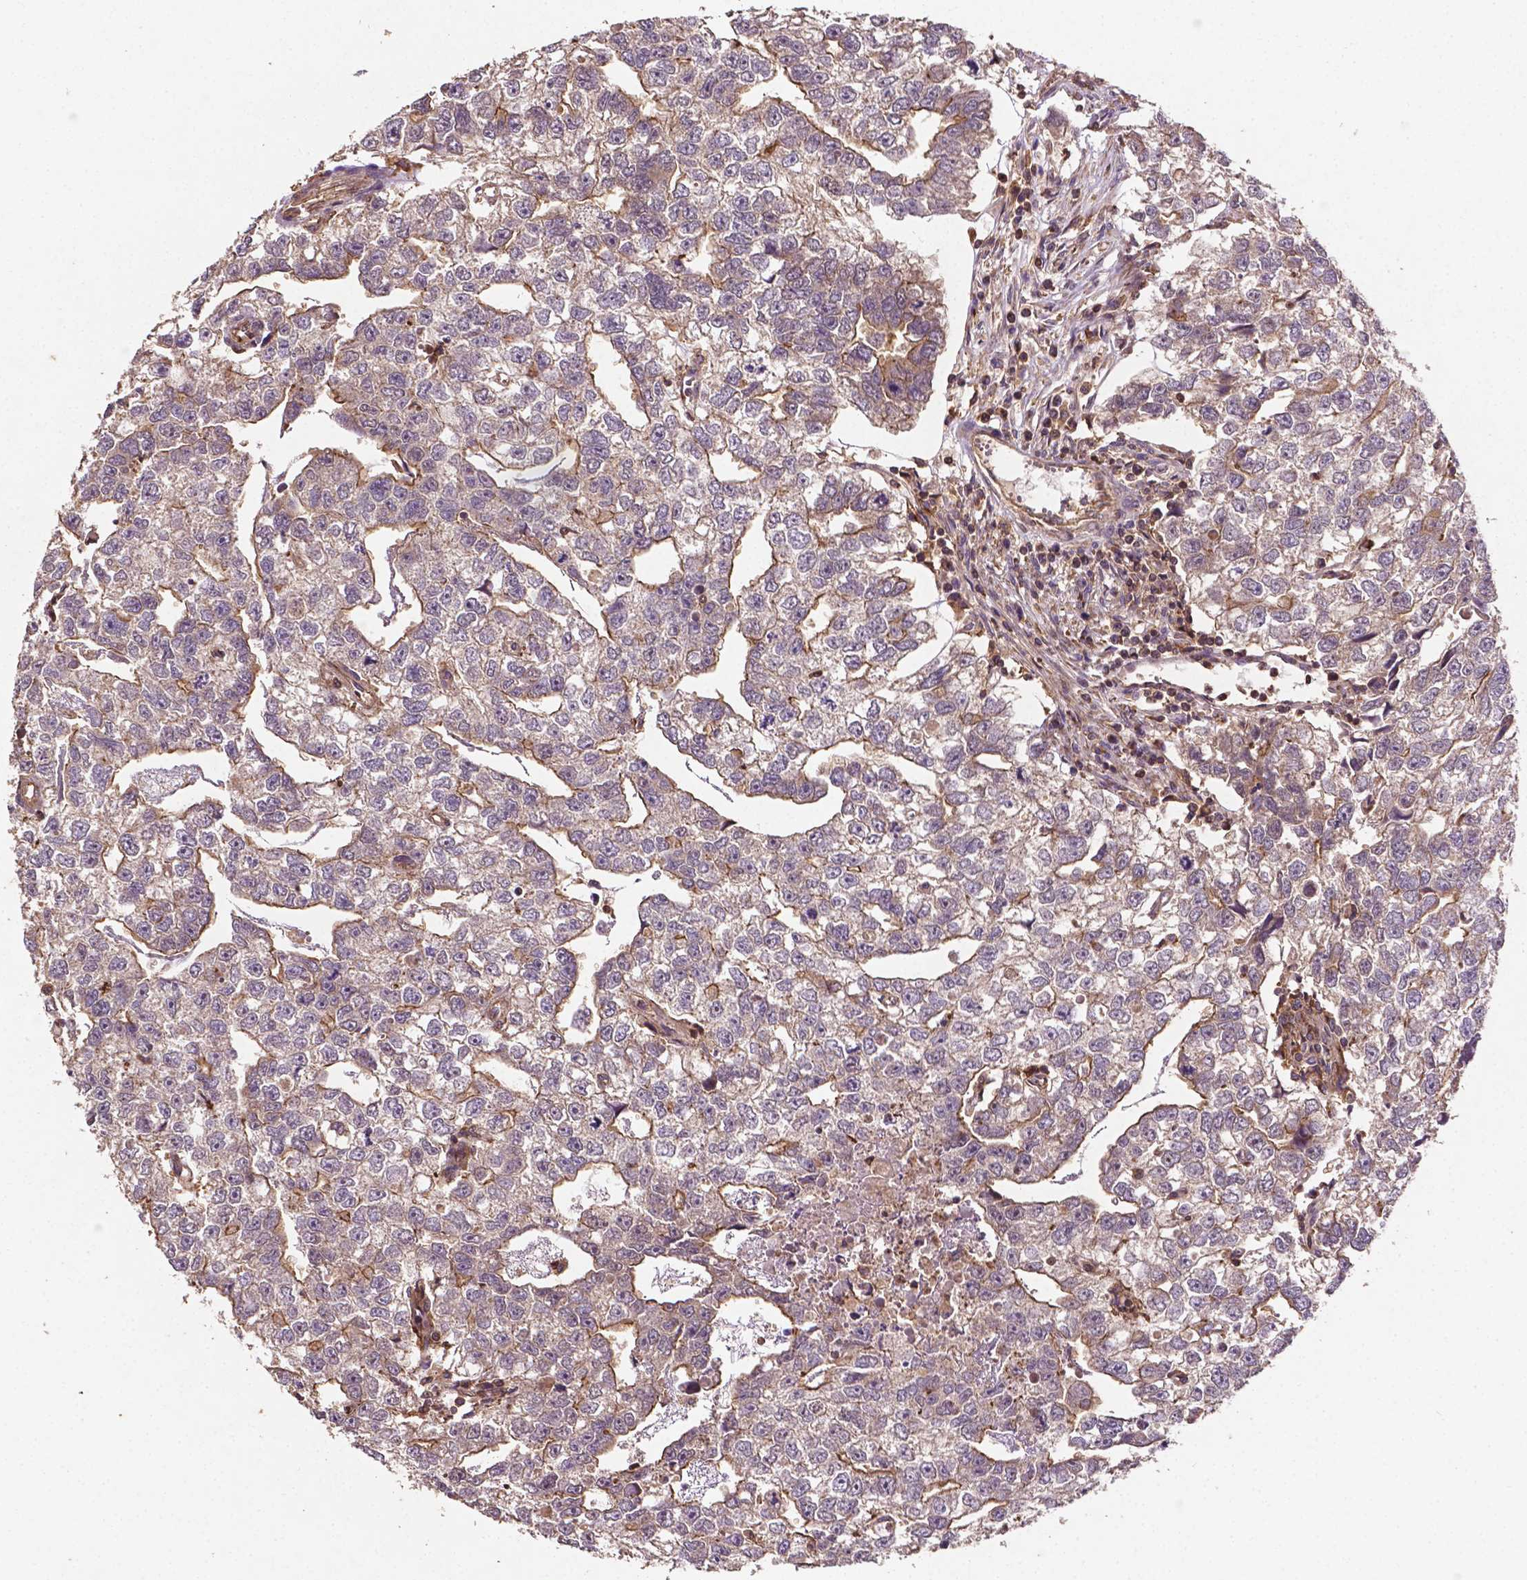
{"staining": {"intensity": "moderate", "quantity": "<25%", "location": "cytoplasmic/membranous"}, "tissue": "testis cancer", "cell_type": "Tumor cells", "image_type": "cancer", "snomed": [{"axis": "morphology", "description": "Carcinoma, Embryonal, NOS"}, {"axis": "morphology", "description": "Teratoma, malignant, NOS"}, {"axis": "topography", "description": "Testis"}], "caption": "An immunohistochemistry histopathology image of tumor tissue is shown. Protein staining in brown labels moderate cytoplasmic/membranous positivity in malignant teratoma (testis) within tumor cells. The staining is performed using DAB brown chromogen to label protein expression. The nuclei are counter-stained blue using hematoxylin.", "gene": "ZMYND19", "patient": {"sex": "male", "age": 44}}